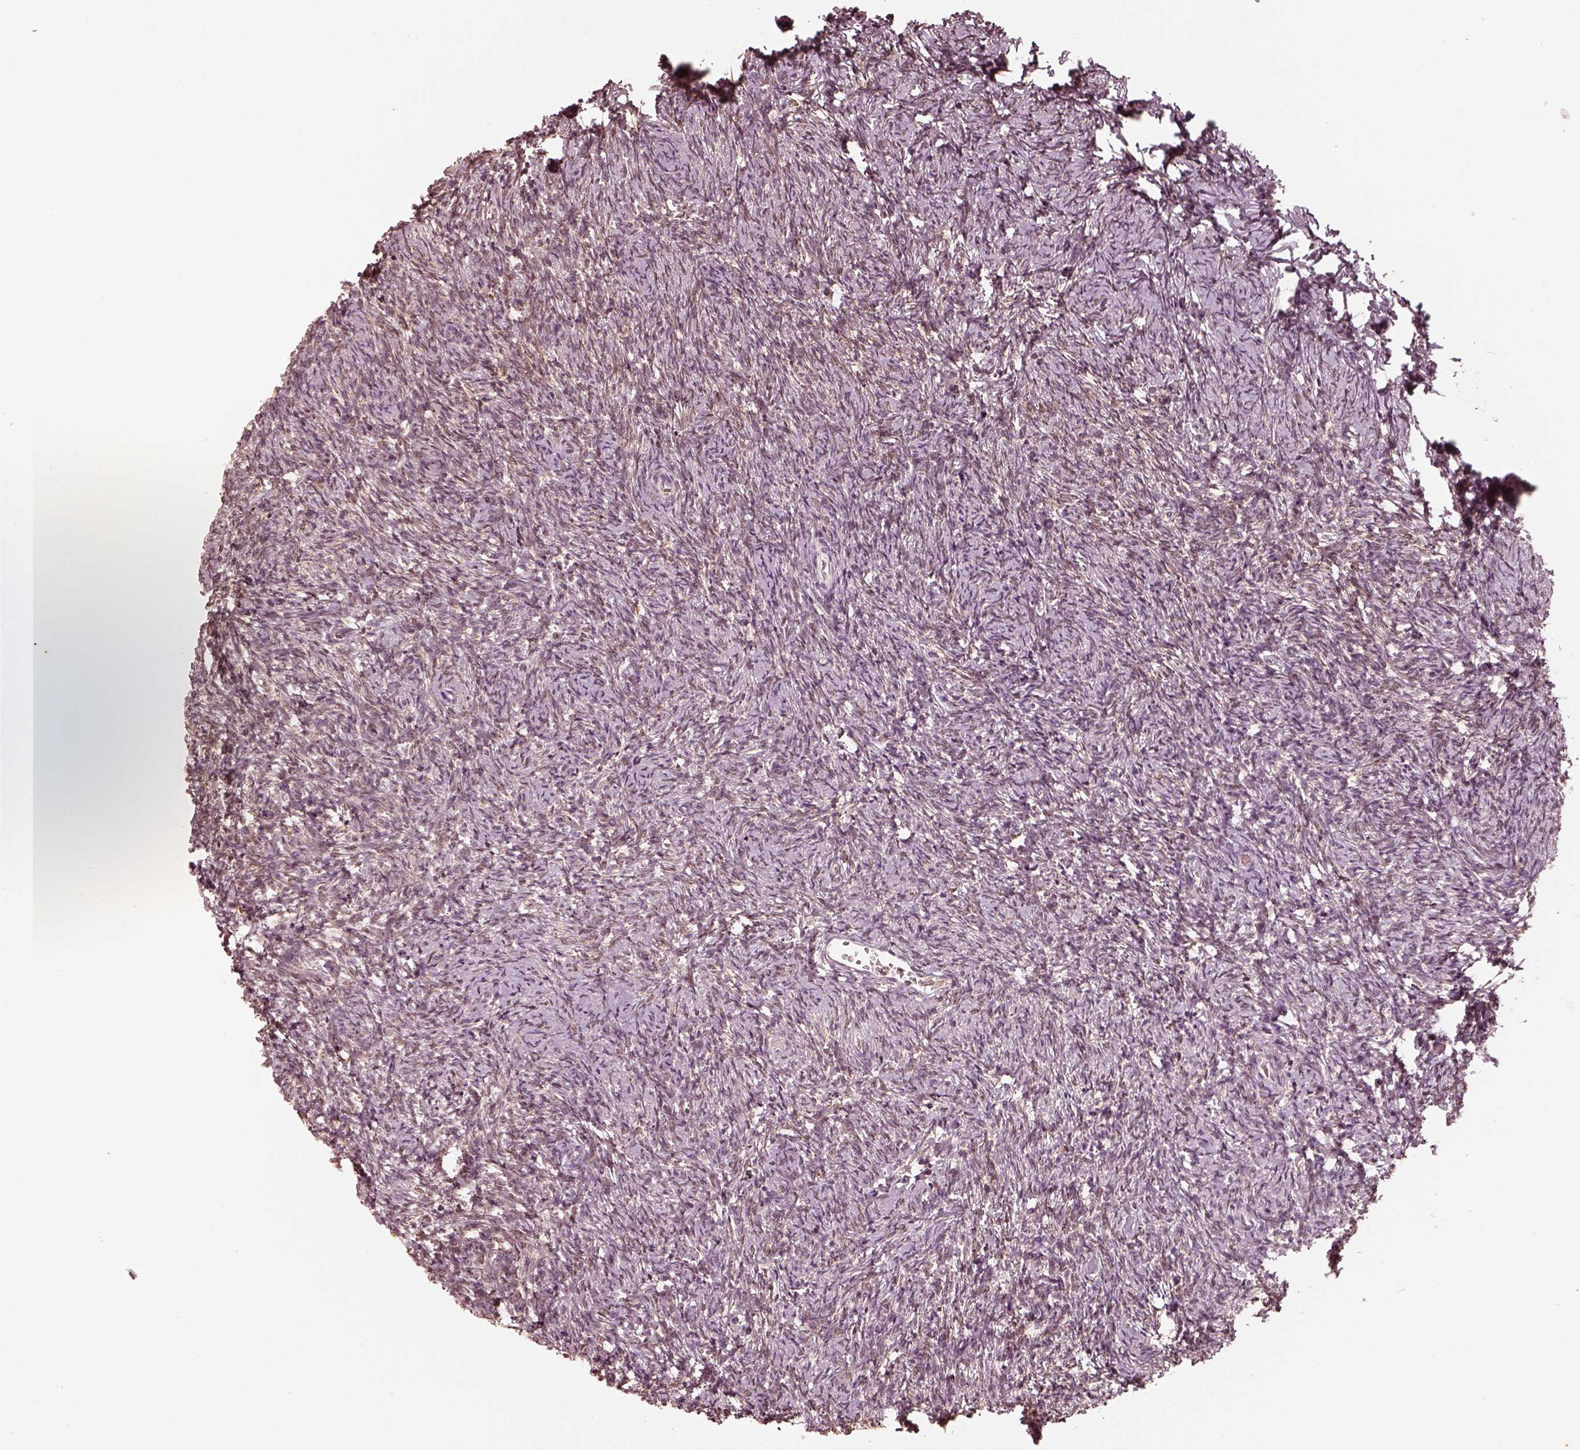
{"staining": {"intensity": "moderate", "quantity": ">75%", "location": "cytoplasmic/membranous"}, "tissue": "ovary", "cell_type": "Follicle cells", "image_type": "normal", "snomed": [{"axis": "morphology", "description": "Normal tissue, NOS"}, {"axis": "topography", "description": "Ovary"}], "caption": "Unremarkable ovary exhibits moderate cytoplasmic/membranous expression in about >75% of follicle cells.", "gene": "WLS", "patient": {"sex": "female", "age": 39}}